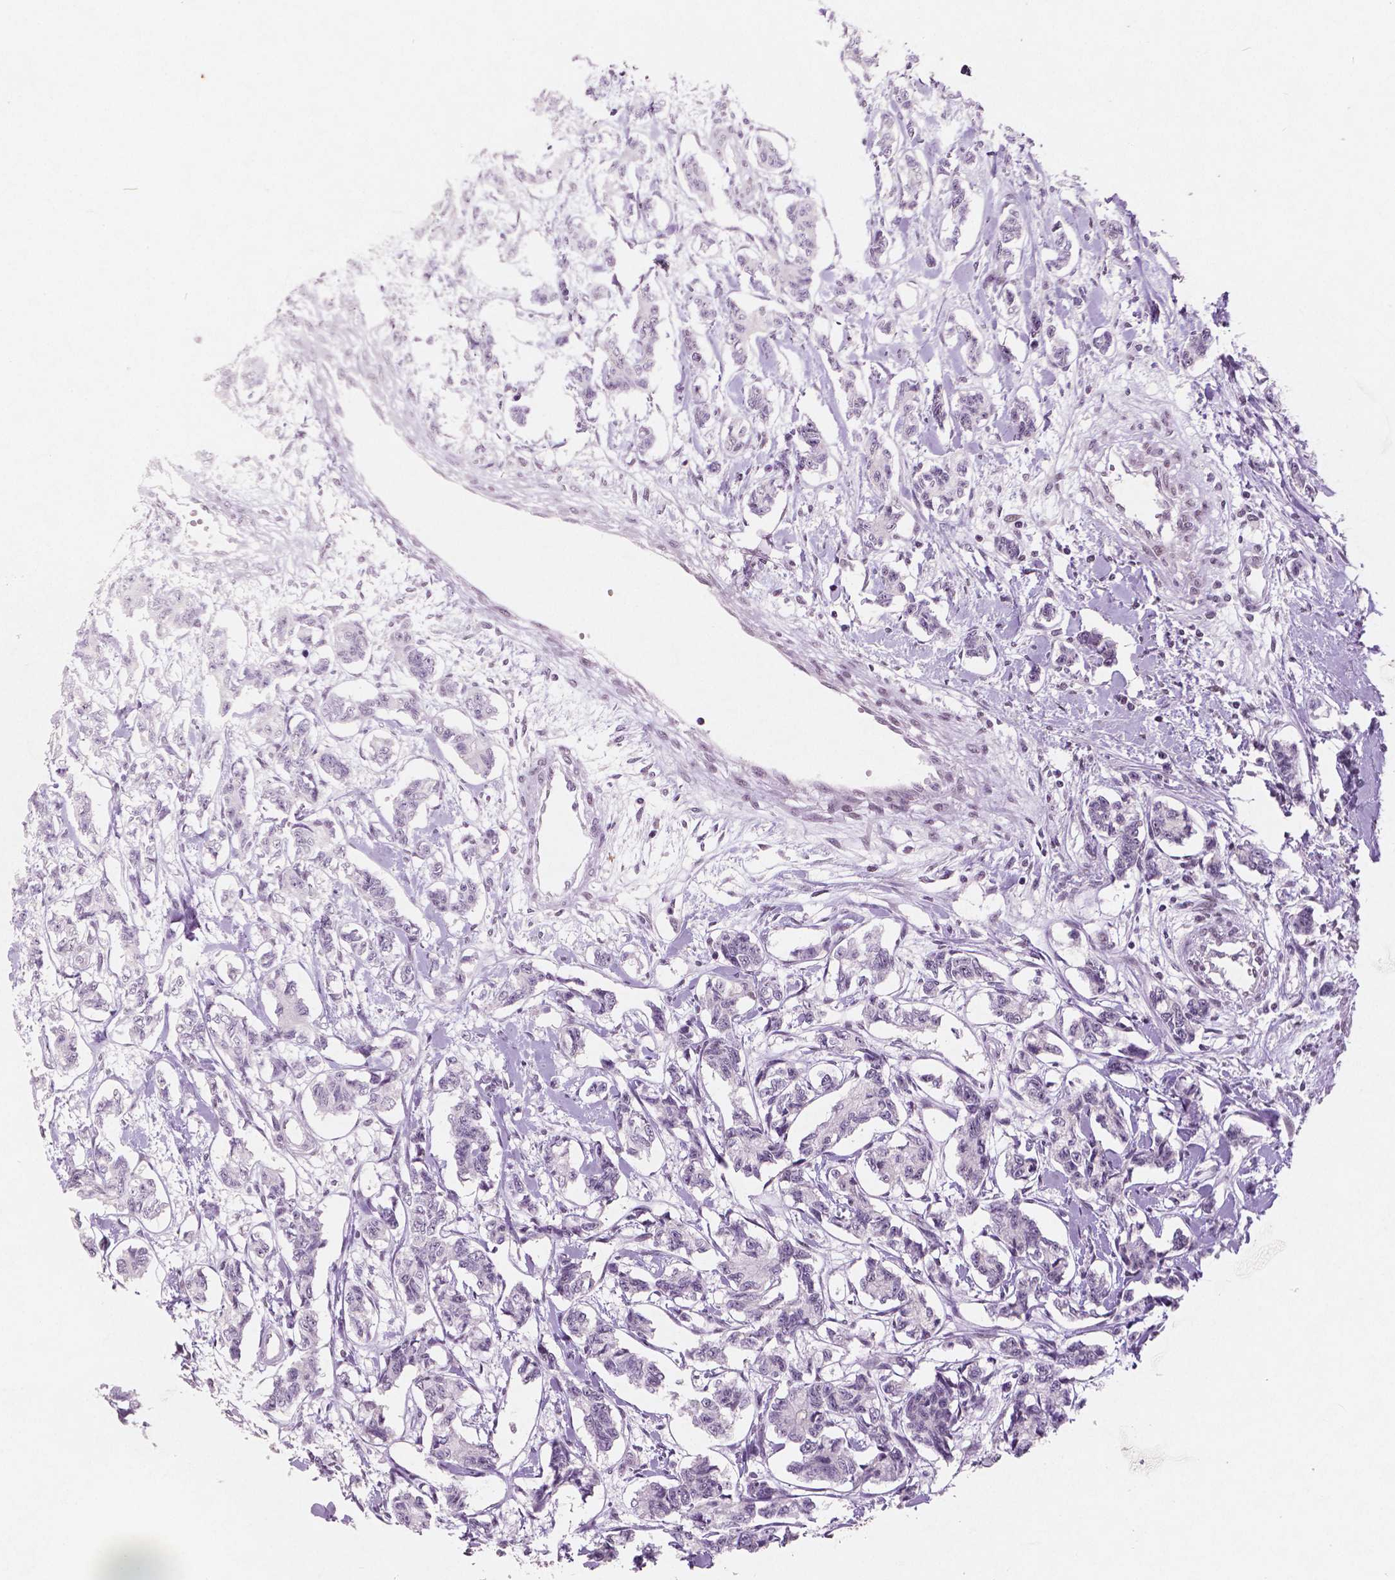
{"staining": {"intensity": "negative", "quantity": "none", "location": "none"}, "tissue": "carcinoid", "cell_type": "Tumor cells", "image_type": "cancer", "snomed": [{"axis": "morphology", "description": "Carcinoid, malignant, NOS"}, {"axis": "topography", "description": "Kidney"}], "caption": "Tumor cells are negative for brown protein staining in carcinoid (malignant).", "gene": "BRD4", "patient": {"sex": "female", "age": 41}}